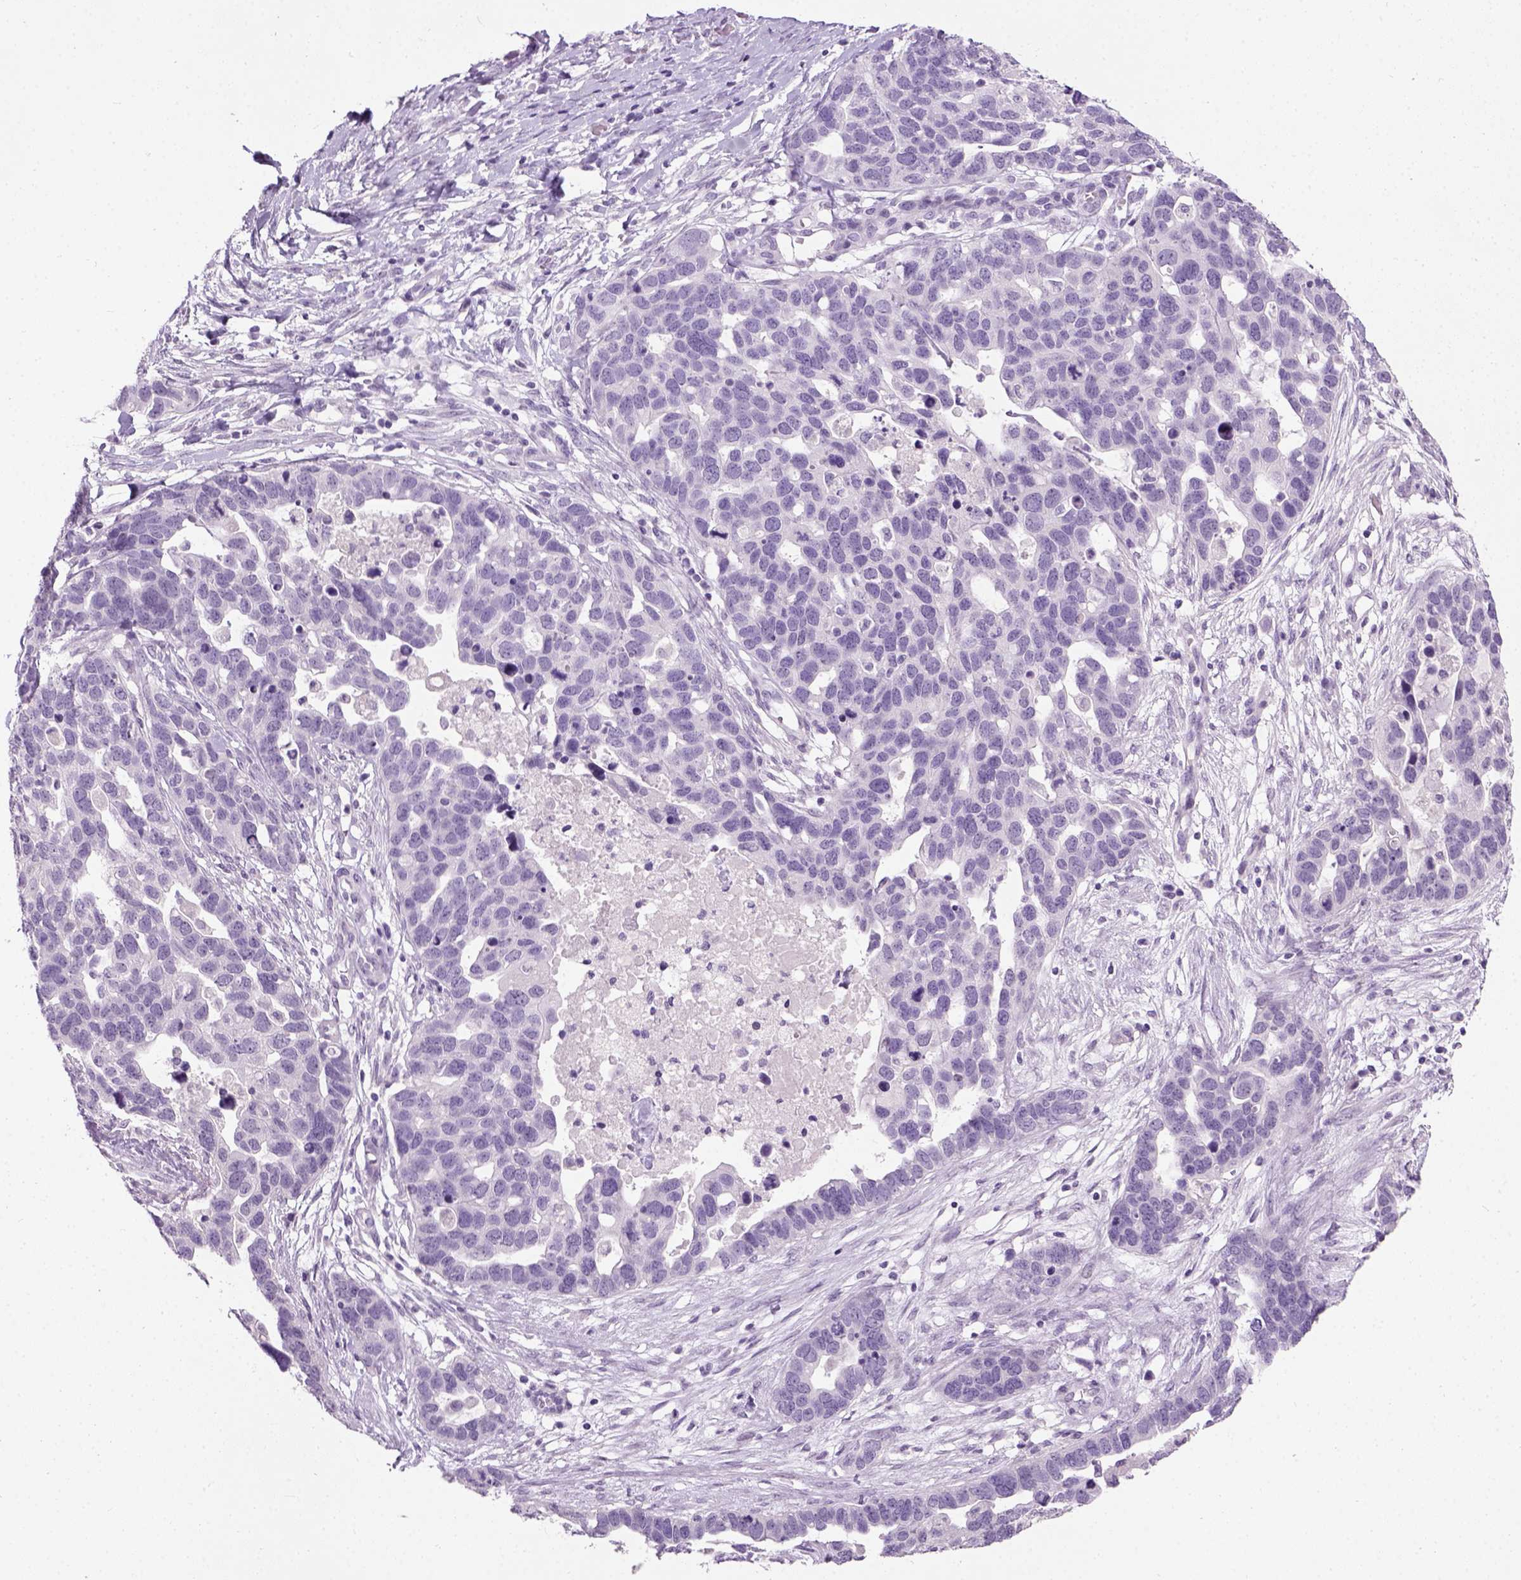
{"staining": {"intensity": "negative", "quantity": "none", "location": "none"}, "tissue": "ovarian cancer", "cell_type": "Tumor cells", "image_type": "cancer", "snomed": [{"axis": "morphology", "description": "Cystadenocarcinoma, serous, NOS"}, {"axis": "topography", "description": "Ovary"}], "caption": "This is a histopathology image of IHC staining of ovarian serous cystadenocarcinoma, which shows no positivity in tumor cells. (Immunohistochemistry (ihc), brightfield microscopy, high magnification).", "gene": "GABRB2", "patient": {"sex": "female", "age": 54}}